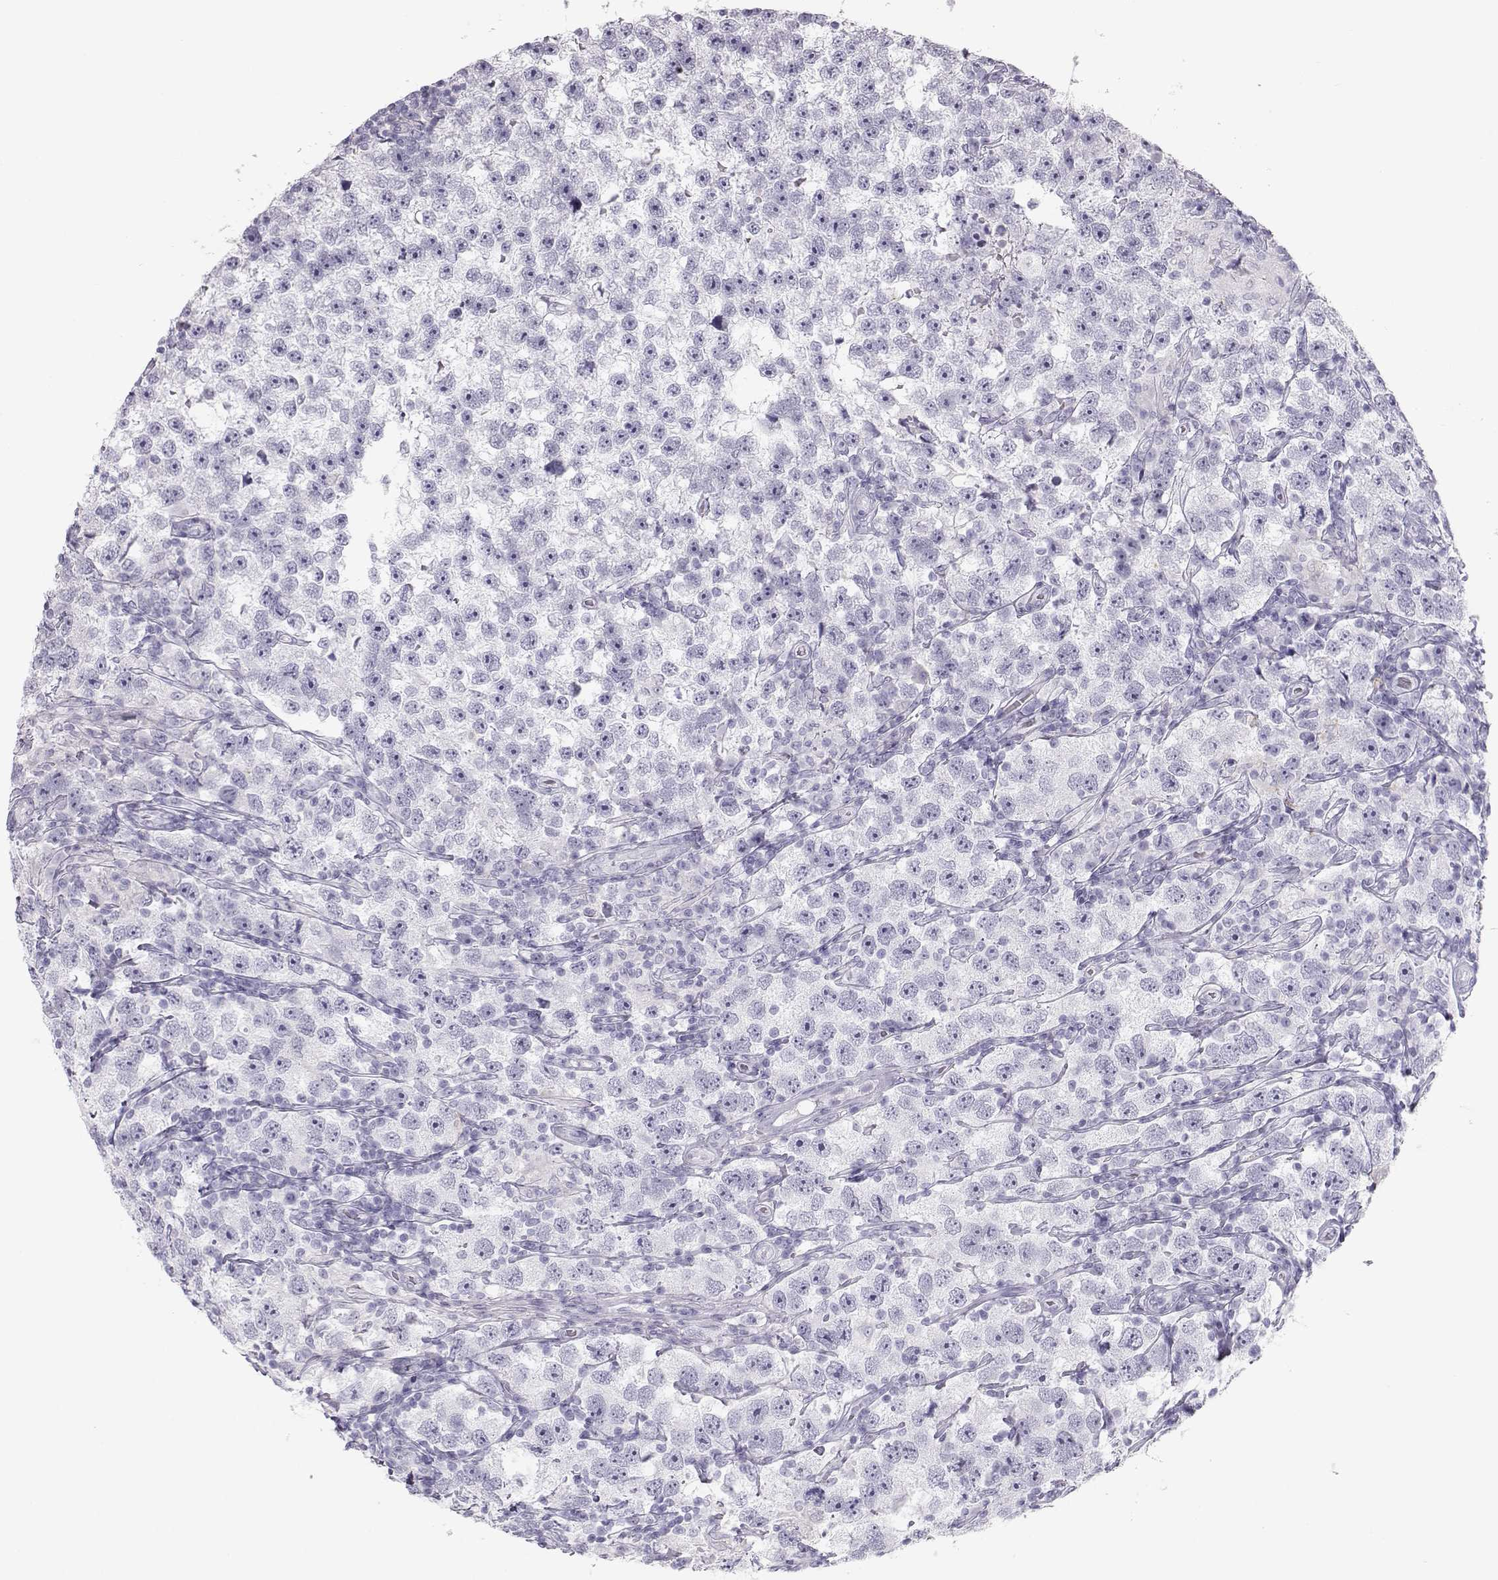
{"staining": {"intensity": "negative", "quantity": "none", "location": "none"}, "tissue": "testis cancer", "cell_type": "Tumor cells", "image_type": "cancer", "snomed": [{"axis": "morphology", "description": "Seminoma, NOS"}, {"axis": "topography", "description": "Testis"}], "caption": "Human testis cancer (seminoma) stained for a protein using immunohistochemistry (IHC) displays no staining in tumor cells.", "gene": "MIP", "patient": {"sex": "male", "age": 26}}